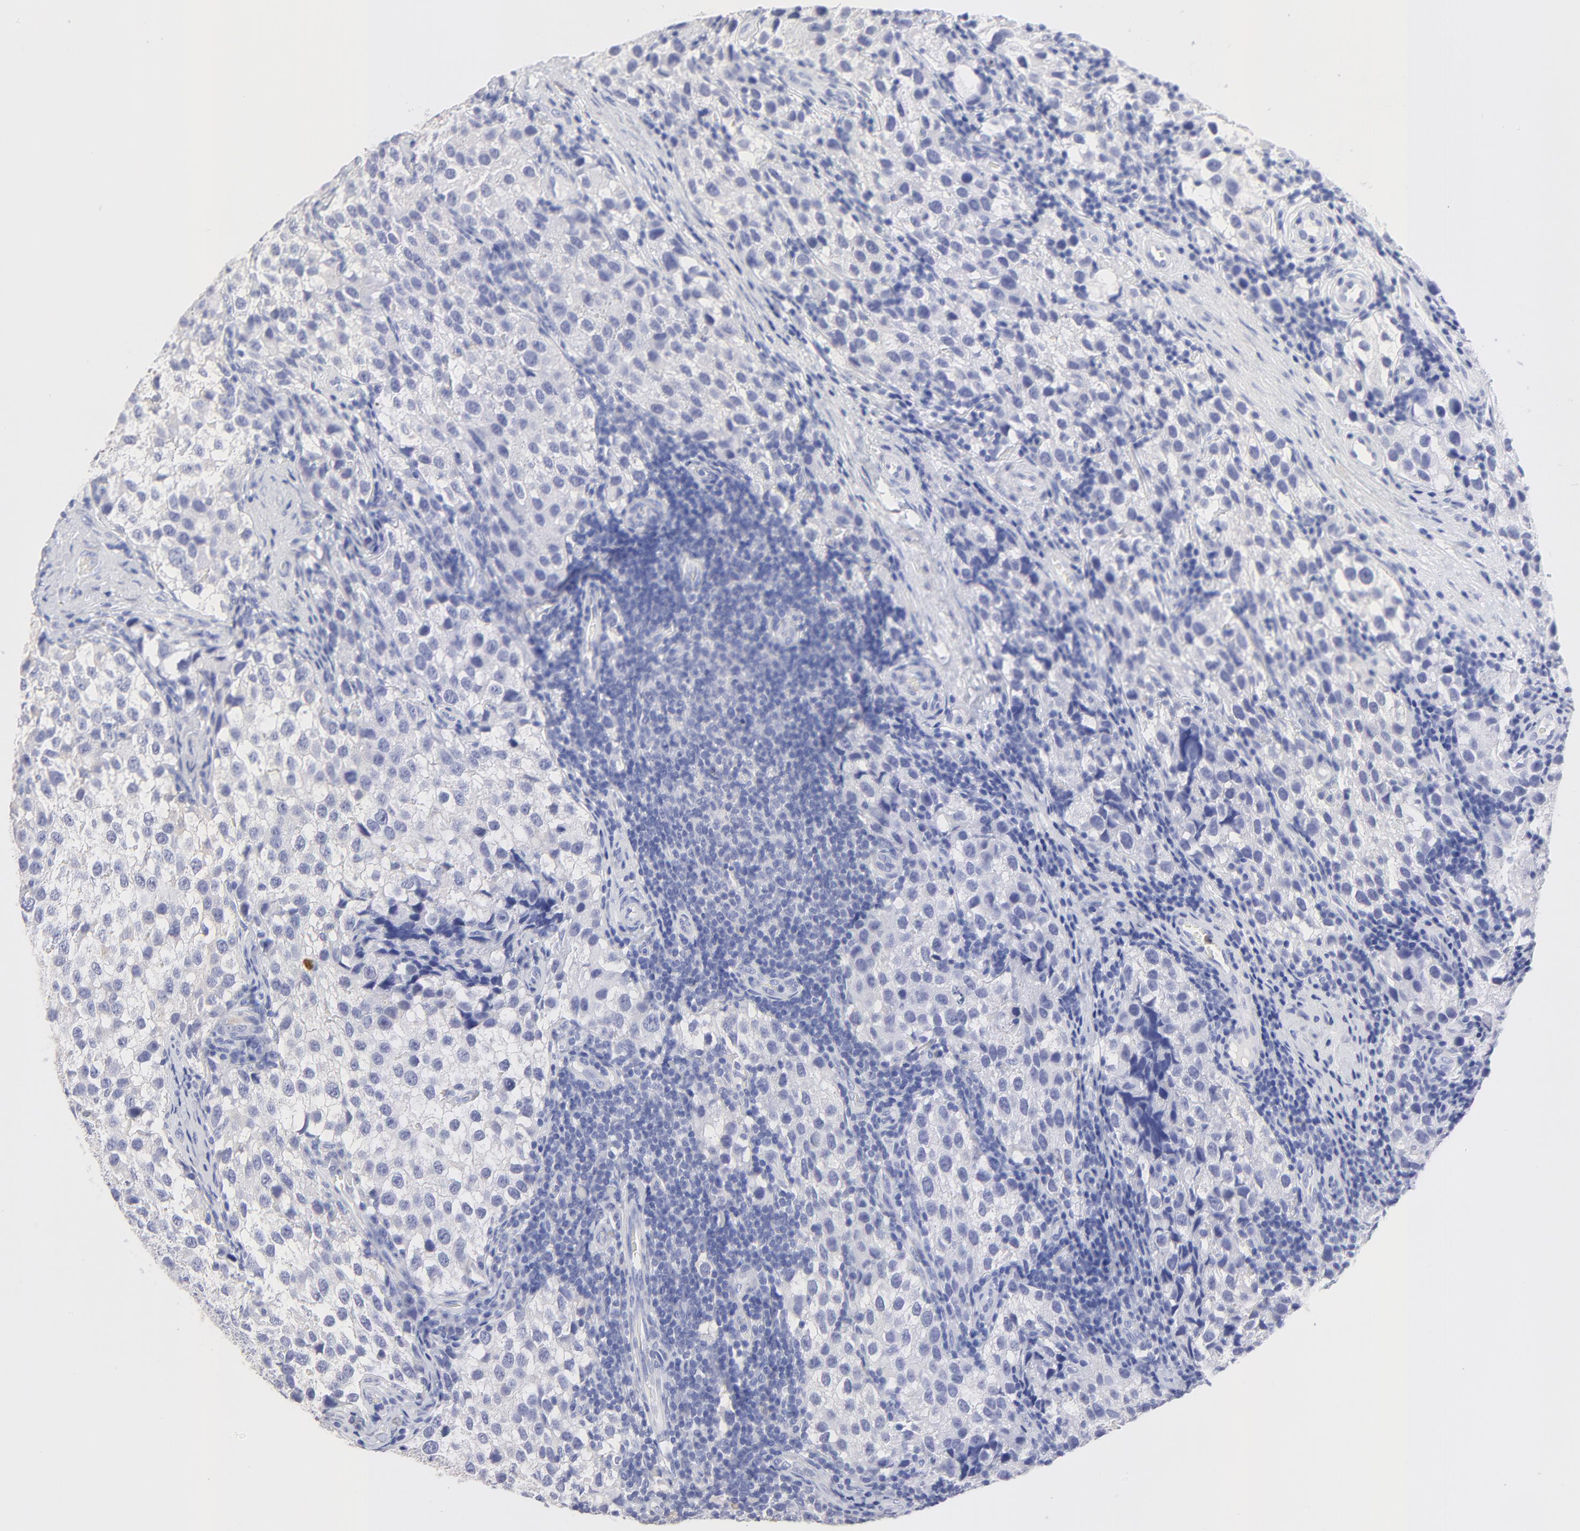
{"staining": {"intensity": "negative", "quantity": "none", "location": "none"}, "tissue": "testis cancer", "cell_type": "Tumor cells", "image_type": "cancer", "snomed": [{"axis": "morphology", "description": "Seminoma, NOS"}, {"axis": "topography", "description": "Testis"}], "caption": "Tumor cells show no significant positivity in testis seminoma. Brightfield microscopy of IHC stained with DAB (3,3'-diaminobenzidine) (brown) and hematoxylin (blue), captured at high magnification.", "gene": "SMARCA1", "patient": {"sex": "male", "age": 39}}